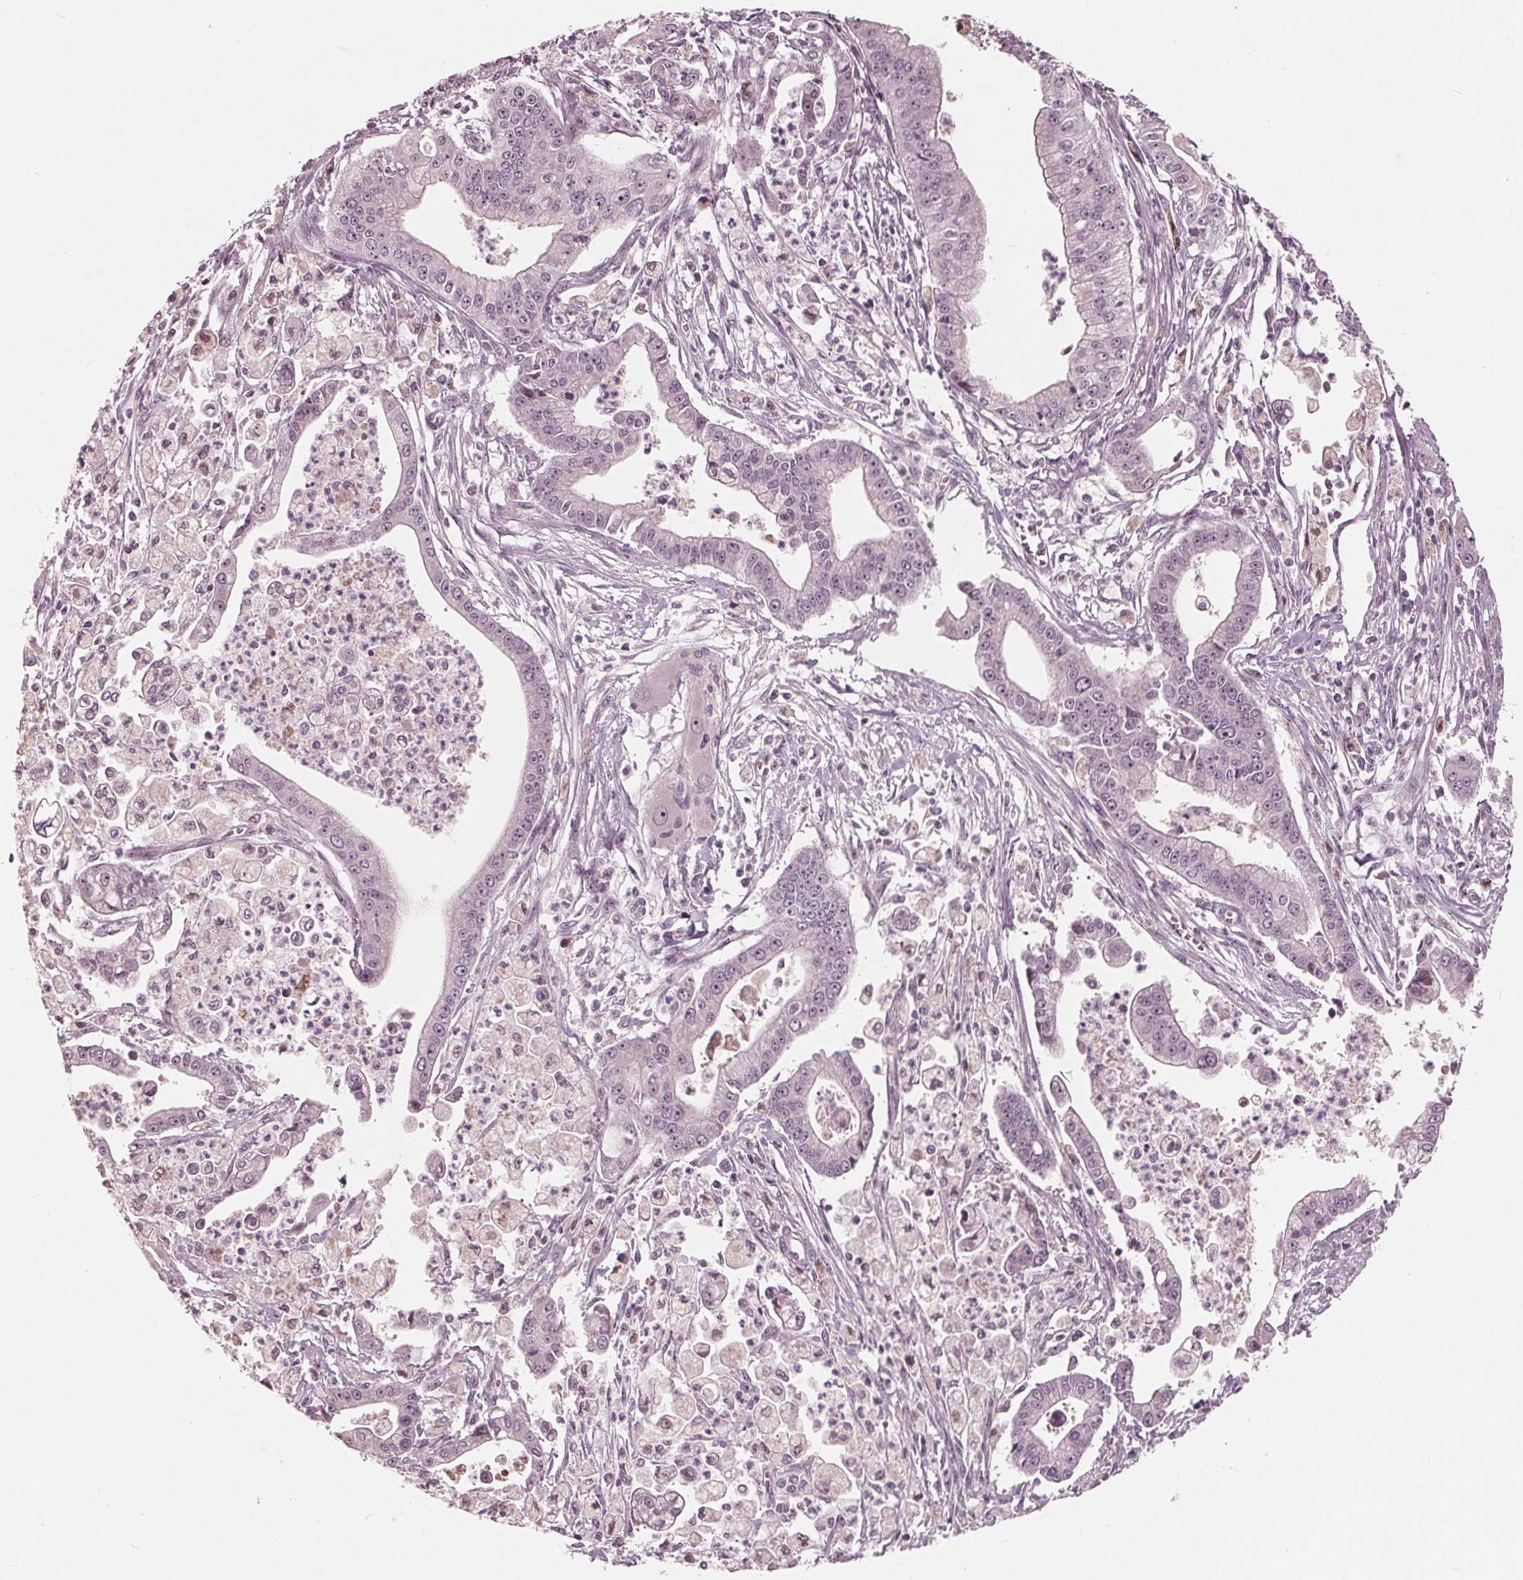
{"staining": {"intensity": "negative", "quantity": "none", "location": "none"}, "tissue": "pancreatic cancer", "cell_type": "Tumor cells", "image_type": "cancer", "snomed": [{"axis": "morphology", "description": "Adenocarcinoma, NOS"}, {"axis": "topography", "description": "Pancreas"}], "caption": "DAB immunohistochemical staining of pancreatic cancer (adenocarcinoma) exhibits no significant positivity in tumor cells. (Stains: DAB (3,3'-diaminobenzidine) immunohistochemistry with hematoxylin counter stain, Microscopy: brightfield microscopy at high magnification).", "gene": "NUP210", "patient": {"sex": "female", "age": 65}}